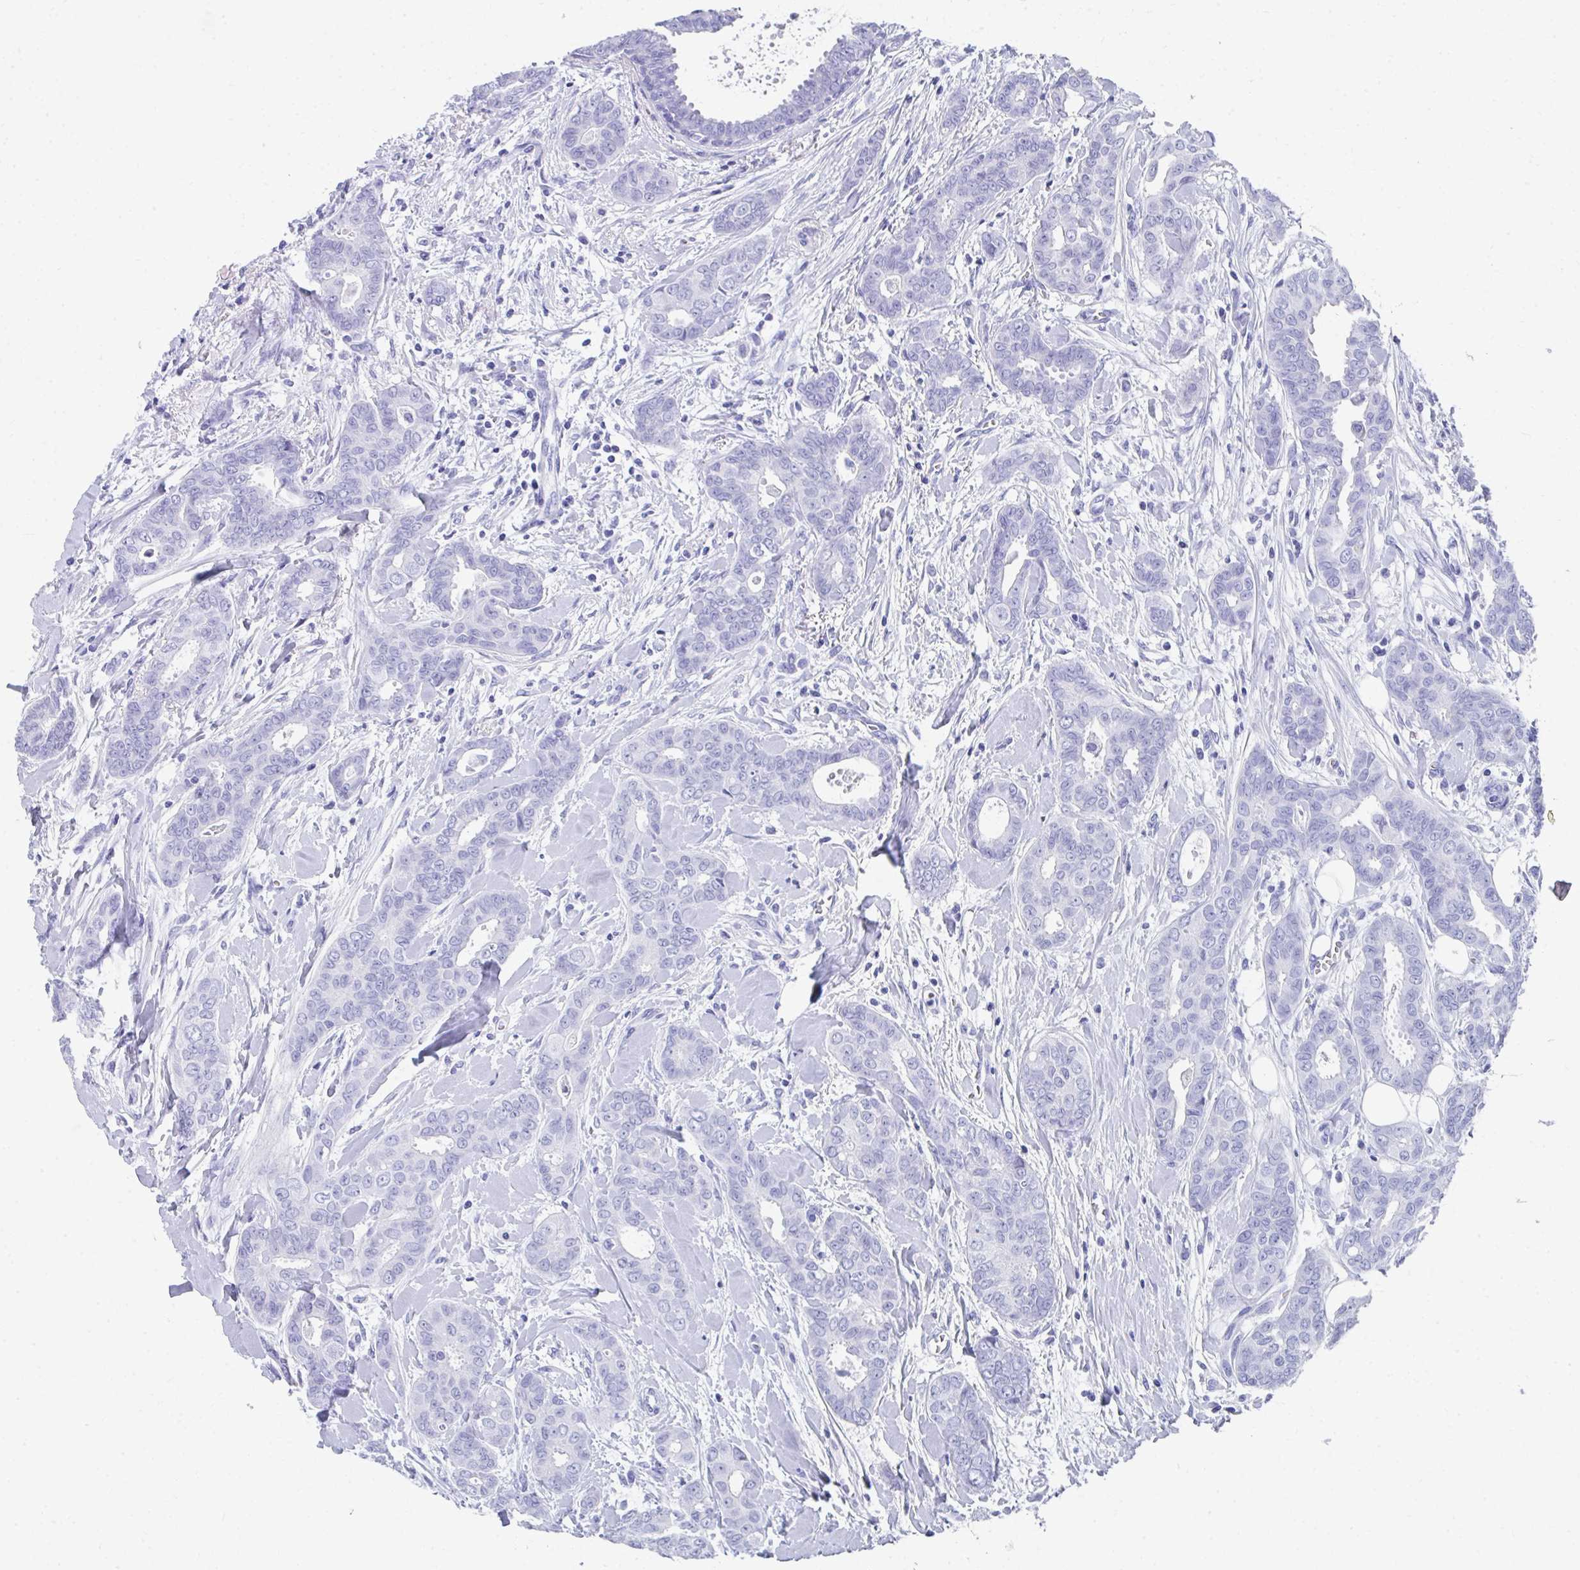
{"staining": {"intensity": "negative", "quantity": "none", "location": "none"}, "tissue": "breast cancer", "cell_type": "Tumor cells", "image_type": "cancer", "snomed": [{"axis": "morphology", "description": "Duct carcinoma"}, {"axis": "topography", "description": "Breast"}], "caption": "Tumor cells show no significant positivity in breast infiltrating ductal carcinoma.", "gene": "HGD", "patient": {"sex": "female", "age": 45}}